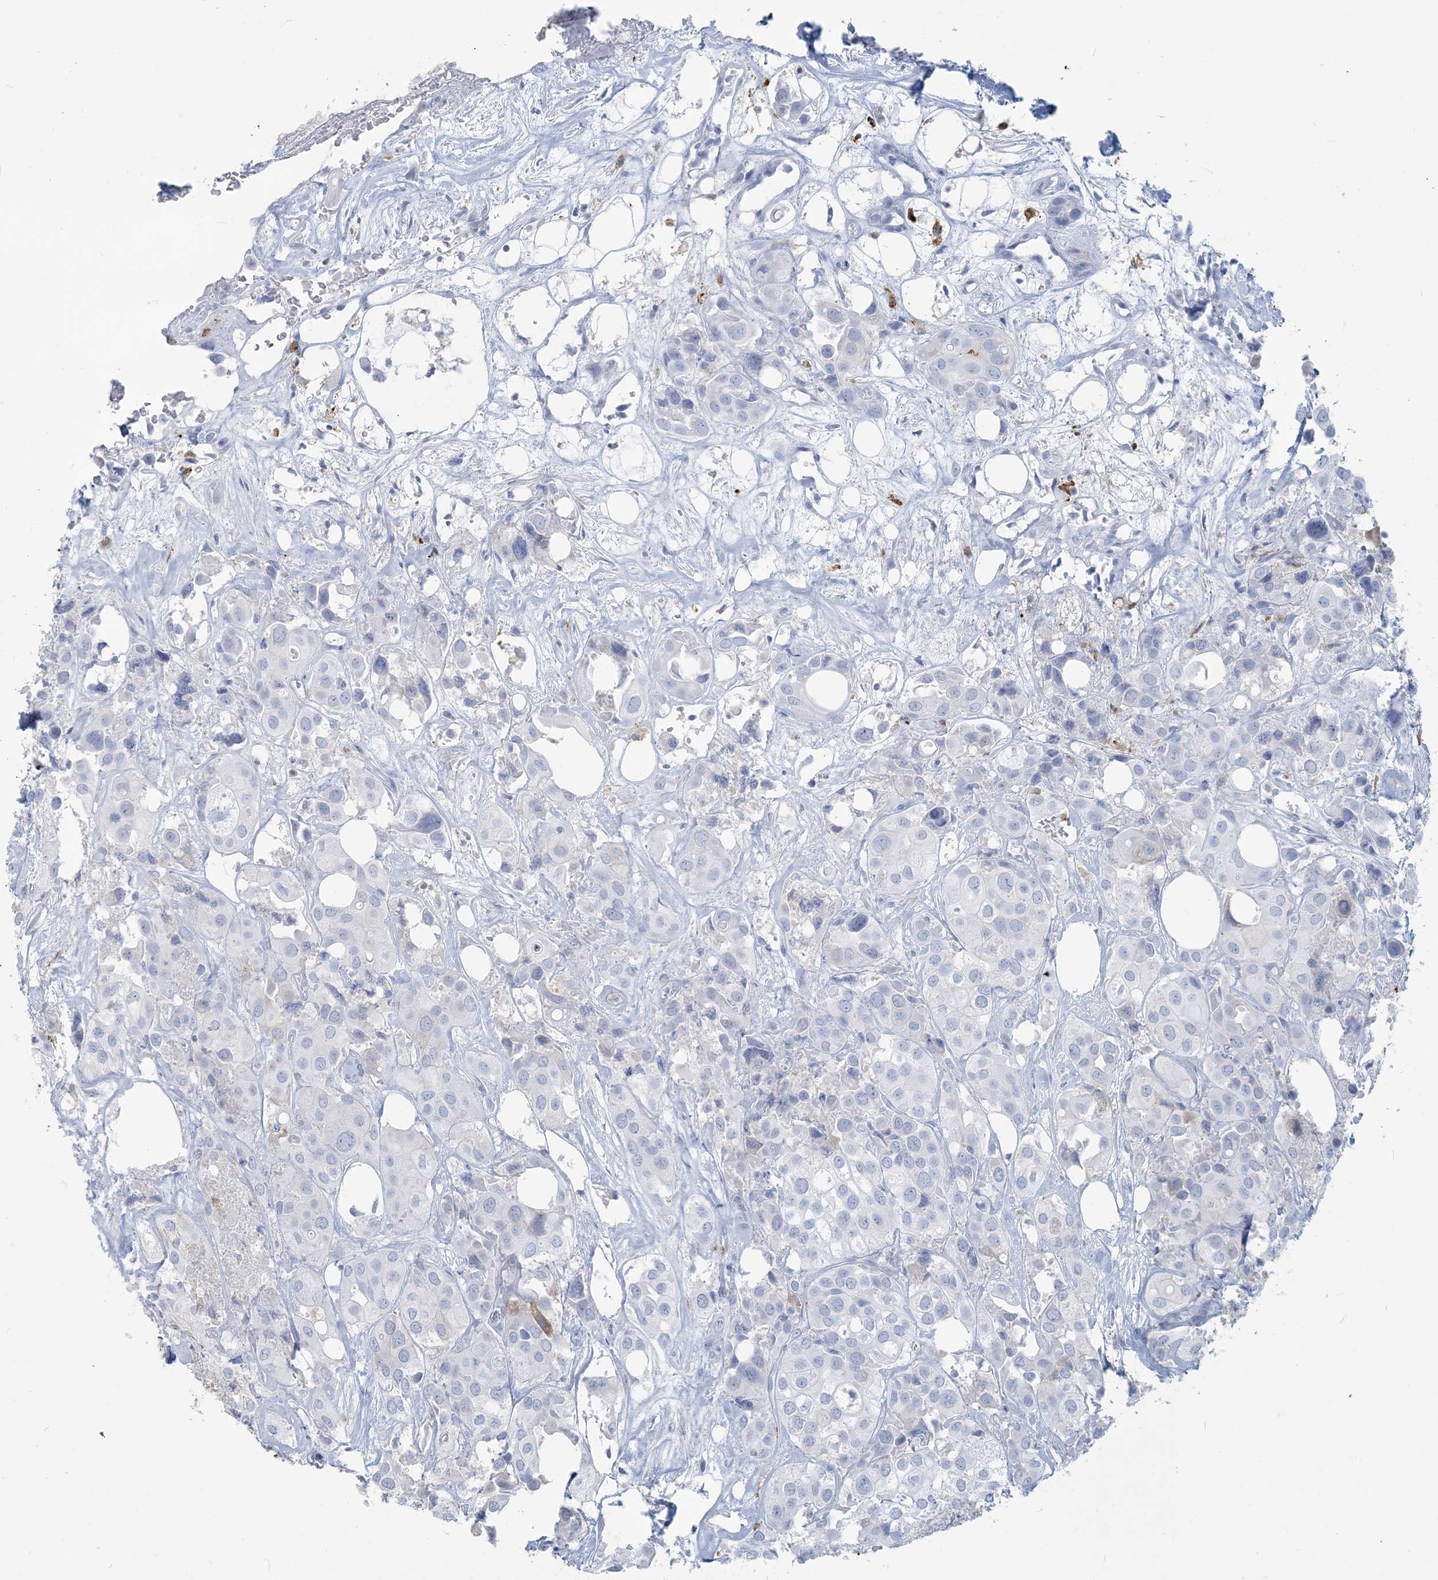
{"staining": {"intensity": "negative", "quantity": "none", "location": "none"}, "tissue": "urothelial cancer", "cell_type": "Tumor cells", "image_type": "cancer", "snomed": [{"axis": "morphology", "description": "Urothelial carcinoma, High grade"}, {"axis": "topography", "description": "Urinary bladder"}], "caption": "High-grade urothelial carcinoma was stained to show a protein in brown. There is no significant expression in tumor cells. (DAB immunohistochemistry (IHC) visualized using brightfield microscopy, high magnification).", "gene": "HLA-DRB1", "patient": {"sex": "male", "age": 64}}